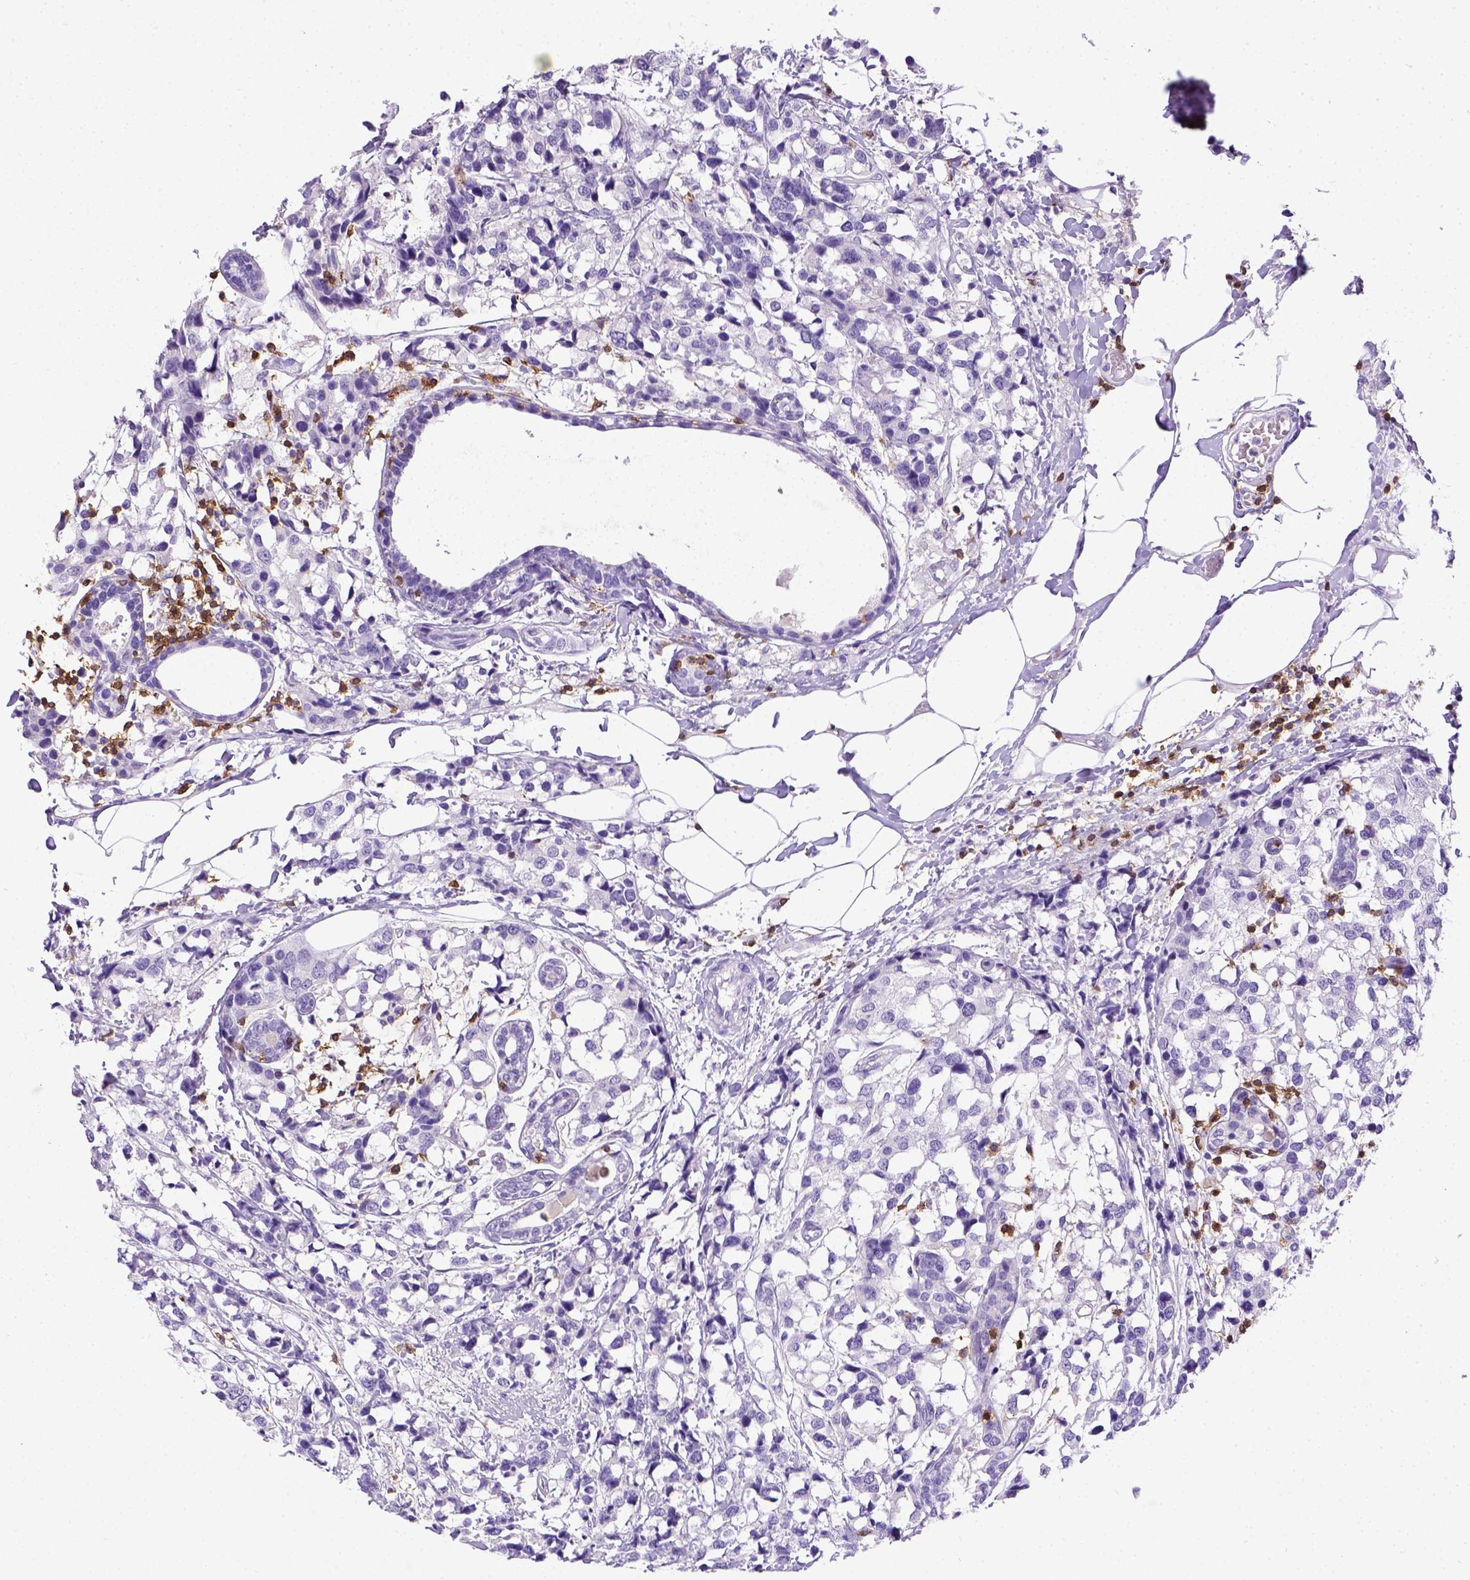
{"staining": {"intensity": "negative", "quantity": "none", "location": "none"}, "tissue": "breast cancer", "cell_type": "Tumor cells", "image_type": "cancer", "snomed": [{"axis": "morphology", "description": "Lobular carcinoma"}, {"axis": "topography", "description": "Breast"}], "caption": "IHC micrograph of breast lobular carcinoma stained for a protein (brown), which demonstrates no positivity in tumor cells.", "gene": "CD3E", "patient": {"sex": "female", "age": 59}}